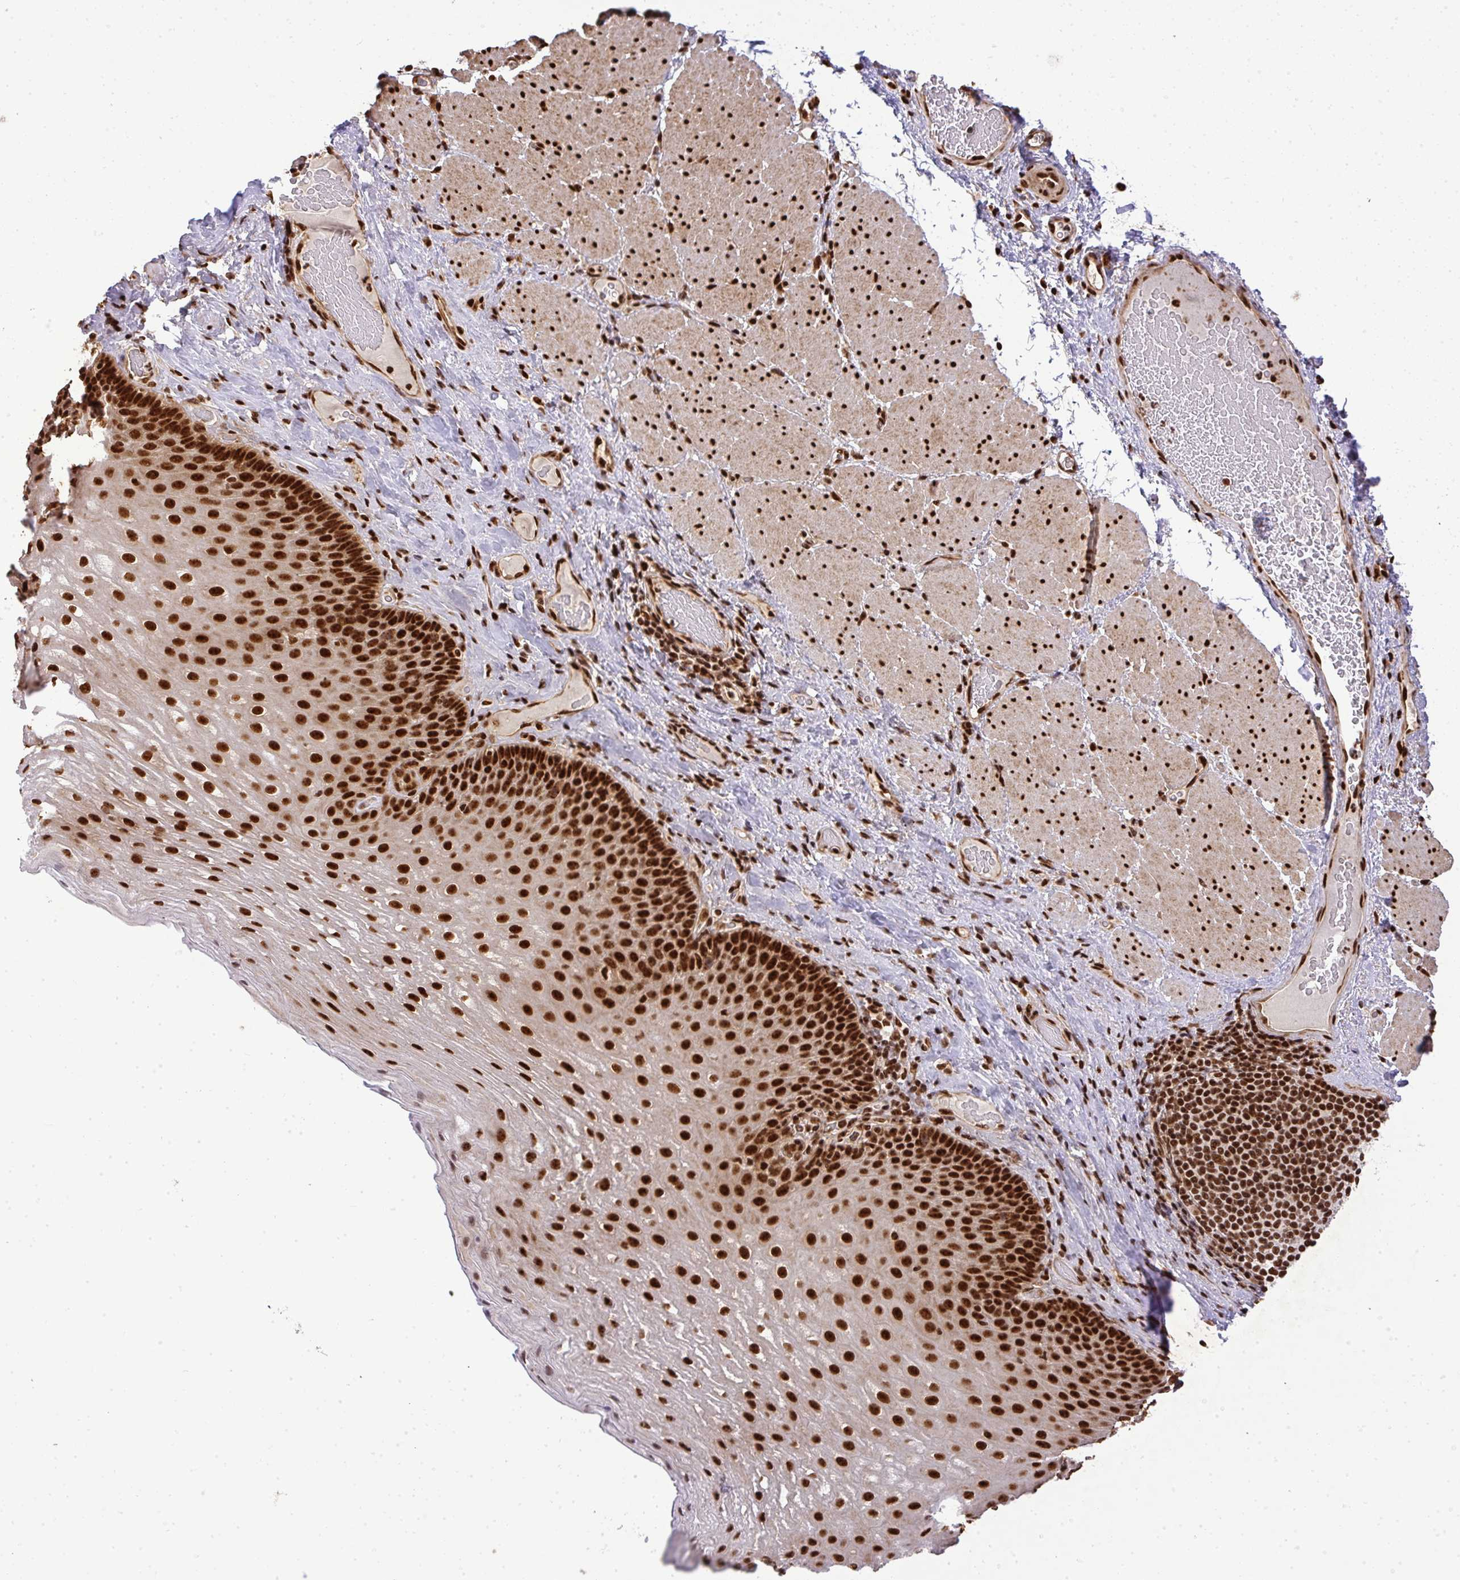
{"staining": {"intensity": "strong", "quantity": ">75%", "location": "nuclear"}, "tissue": "esophagus", "cell_type": "Squamous epithelial cells", "image_type": "normal", "snomed": [{"axis": "morphology", "description": "Normal tissue, NOS"}, {"axis": "topography", "description": "Esophagus"}], "caption": "Immunohistochemistry (DAB) staining of benign esophagus demonstrates strong nuclear protein staining in about >75% of squamous epithelial cells.", "gene": "U2AF1L4", "patient": {"sex": "male", "age": 62}}